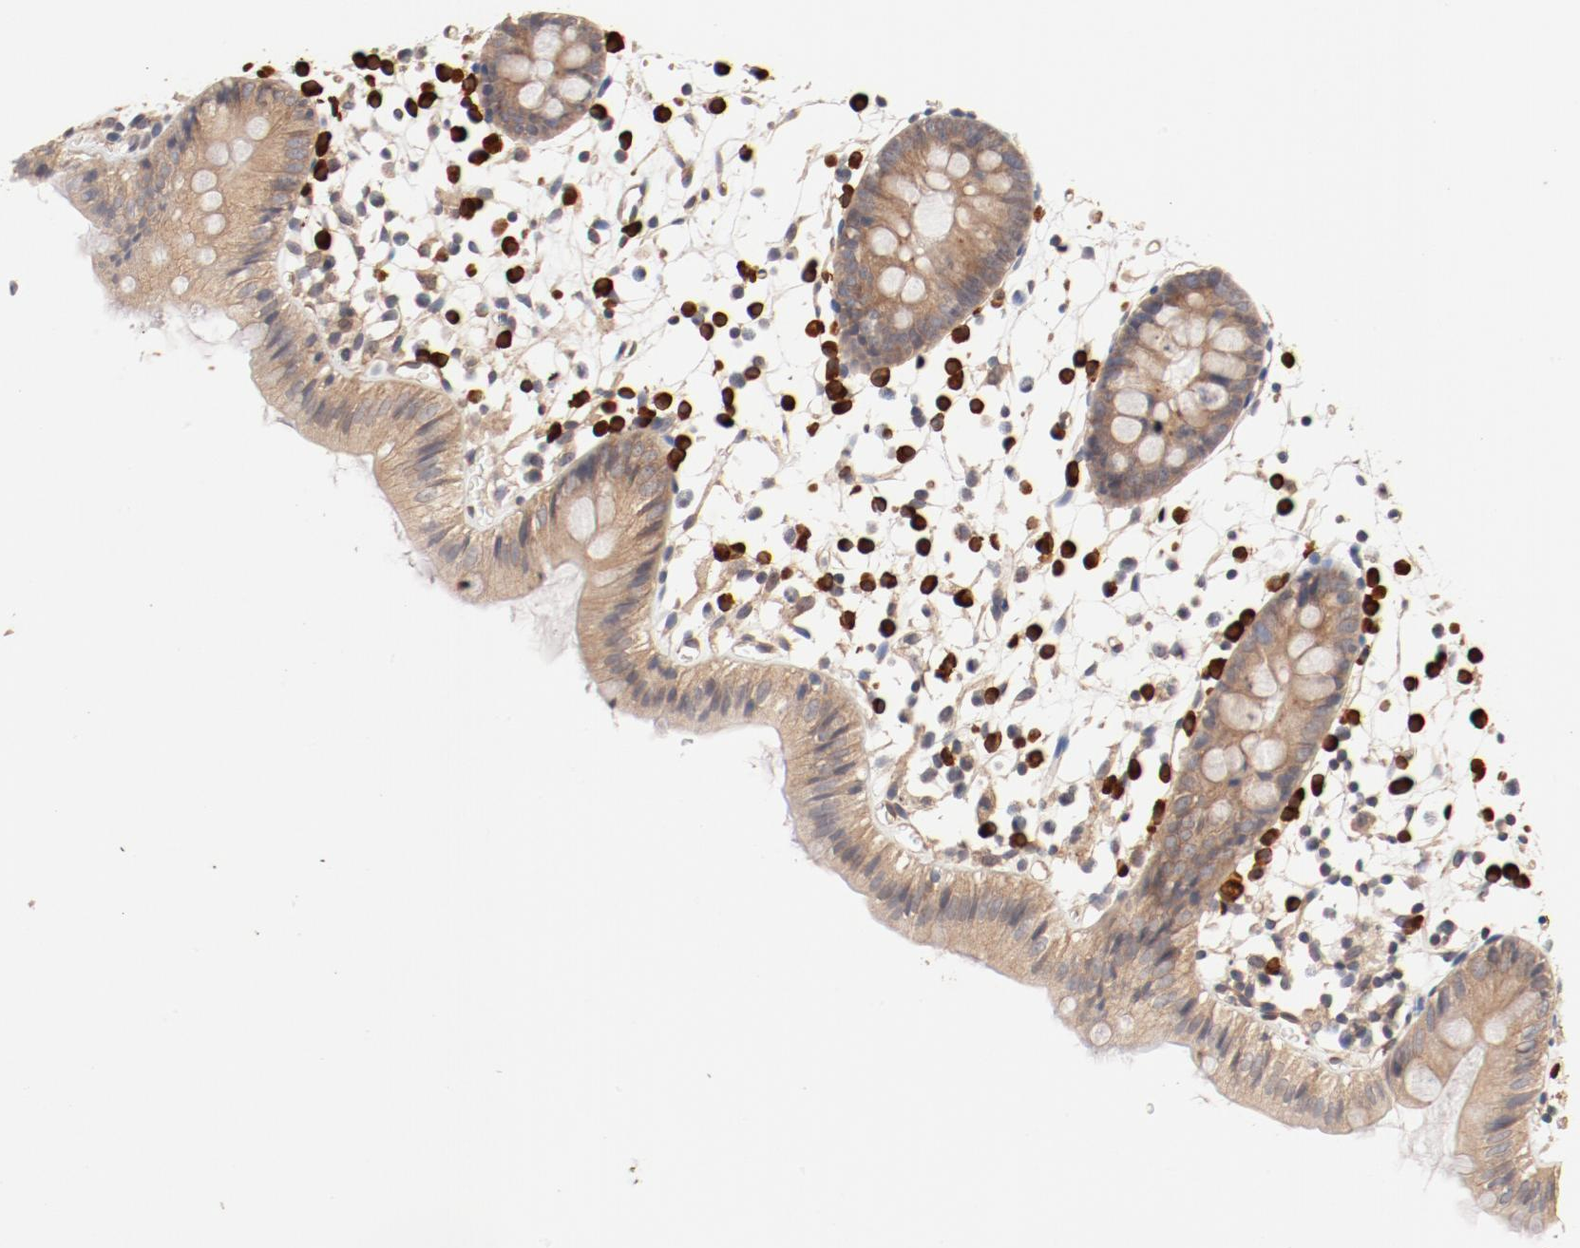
{"staining": {"intensity": "moderate", "quantity": ">75%", "location": "cytoplasmic/membranous"}, "tissue": "colon", "cell_type": "Endothelial cells", "image_type": "normal", "snomed": [{"axis": "morphology", "description": "Normal tissue, NOS"}, {"axis": "topography", "description": "Colon"}], "caption": "Immunohistochemistry histopathology image of normal colon stained for a protein (brown), which demonstrates medium levels of moderate cytoplasmic/membranous expression in about >75% of endothelial cells.", "gene": "UBE2J1", "patient": {"sex": "male", "age": 14}}